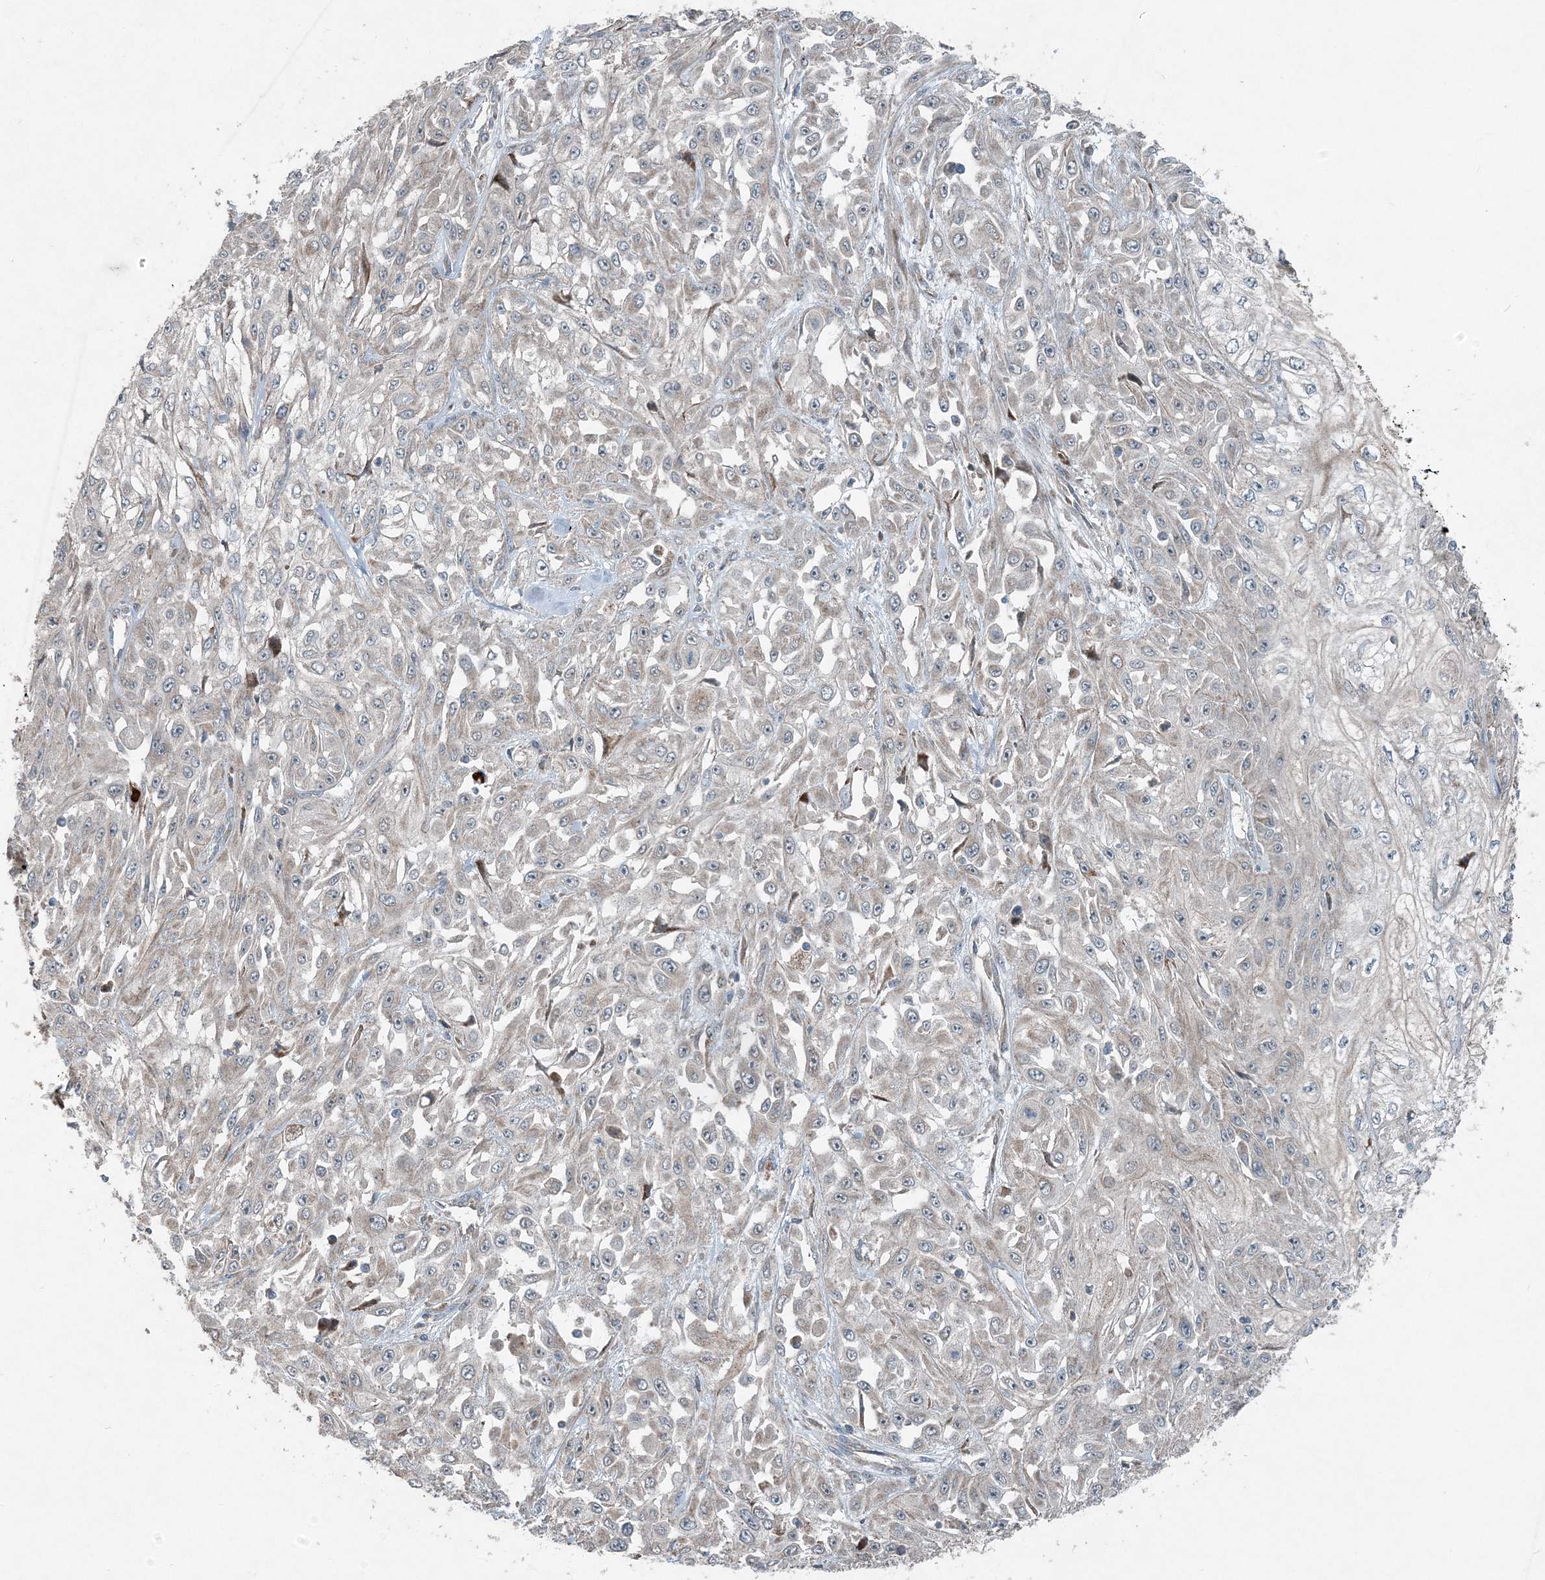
{"staining": {"intensity": "weak", "quantity": "<25%", "location": "cytoplasmic/membranous"}, "tissue": "skin cancer", "cell_type": "Tumor cells", "image_type": "cancer", "snomed": [{"axis": "morphology", "description": "Squamous cell carcinoma, NOS"}, {"axis": "morphology", "description": "Squamous cell carcinoma, metastatic, NOS"}, {"axis": "topography", "description": "Skin"}, {"axis": "topography", "description": "Lymph node"}], "caption": "Immunohistochemistry (IHC) image of human skin cancer stained for a protein (brown), which shows no positivity in tumor cells.", "gene": "INTU", "patient": {"sex": "male", "age": 75}}